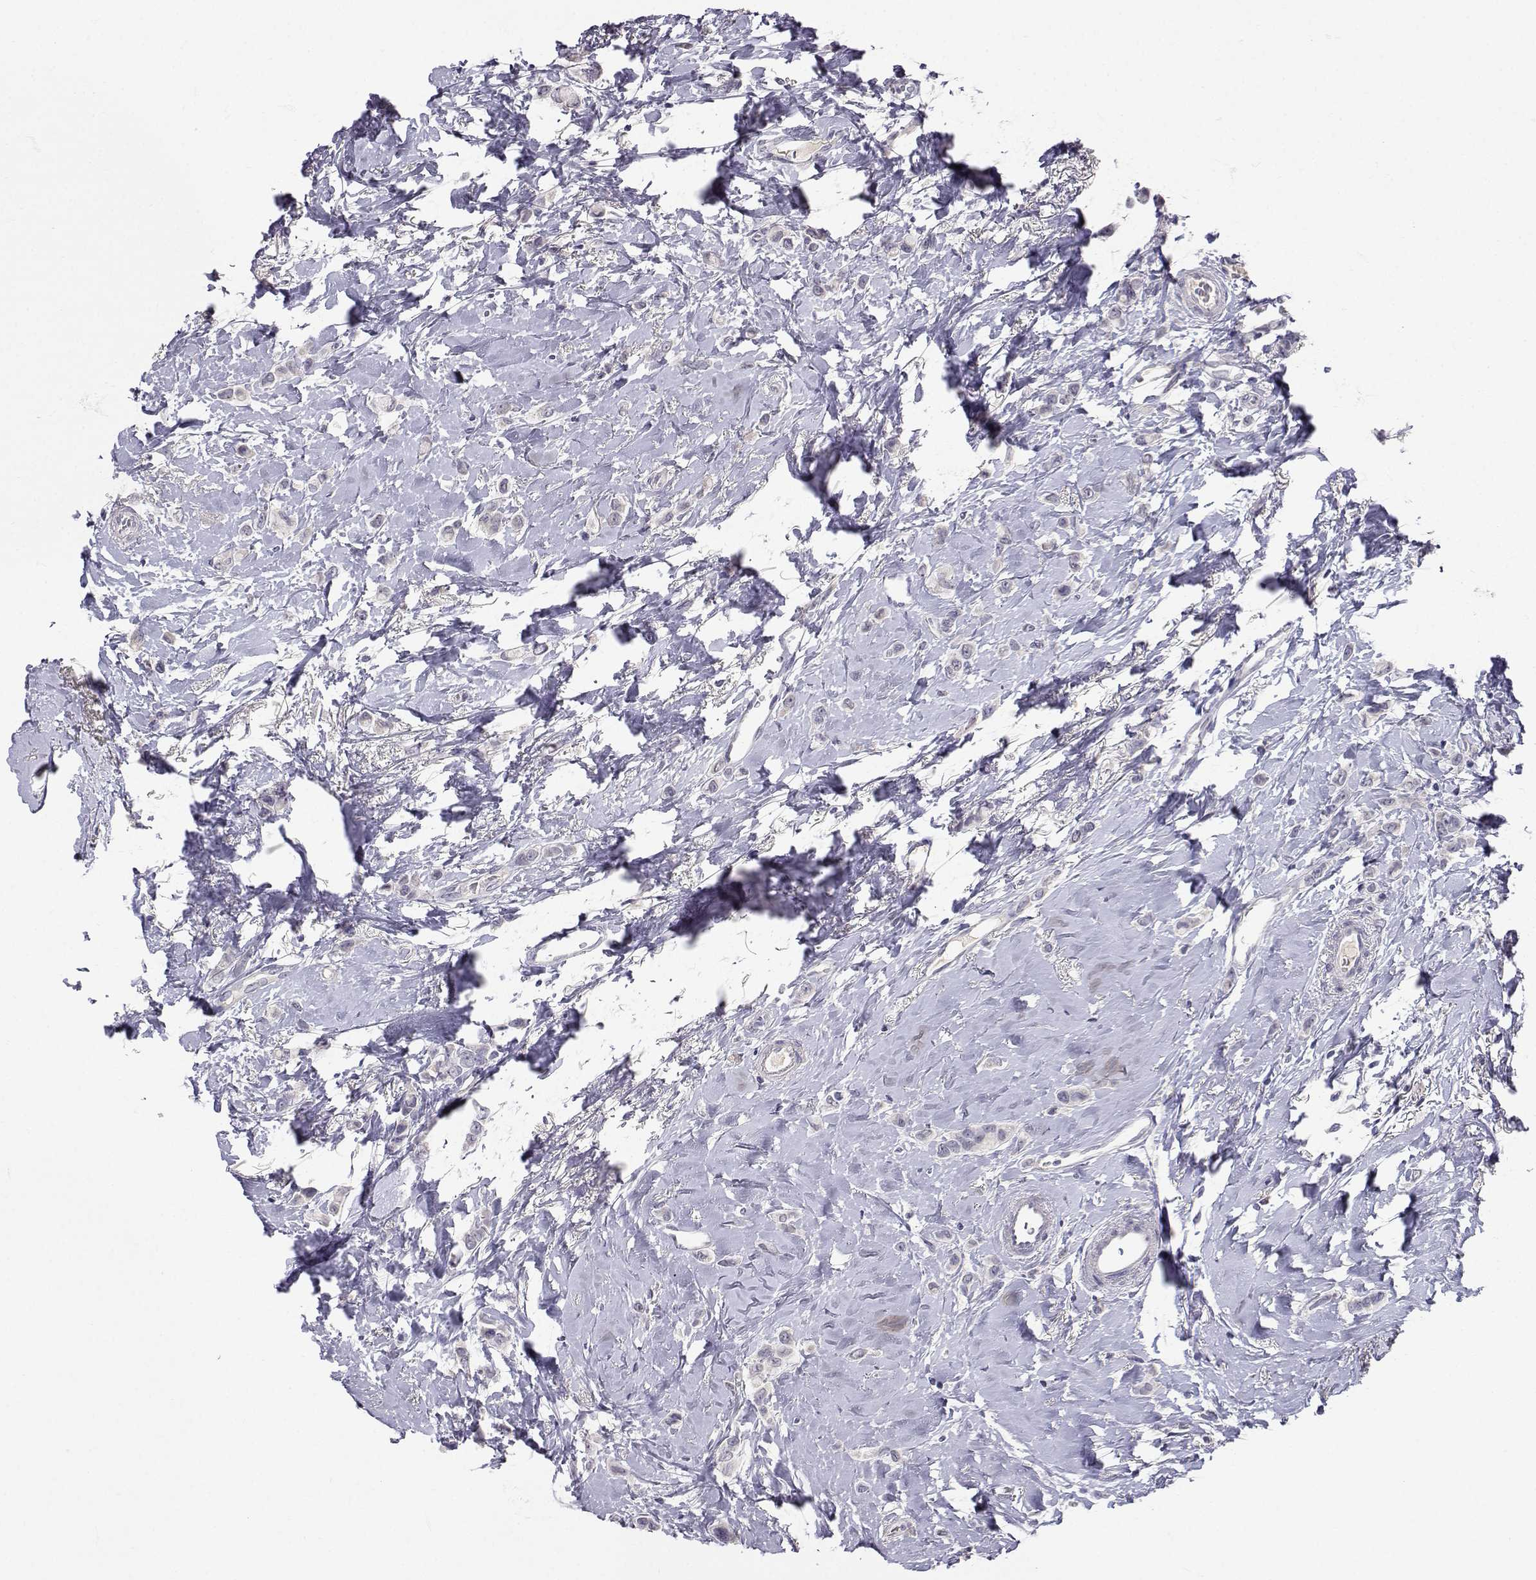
{"staining": {"intensity": "negative", "quantity": "none", "location": "none"}, "tissue": "breast cancer", "cell_type": "Tumor cells", "image_type": "cancer", "snomed": [{"axis": "morphology", "description": "Lobular carcinoma"}, {"axis": "topography", "description": "Breast"}], "caption": "The photomicrograph reveals no staining of tumor cells in breast cancer (lobular carcinoma).", "gene": "SLC6A3", "patient": {"sex": "female", "age": 66}}